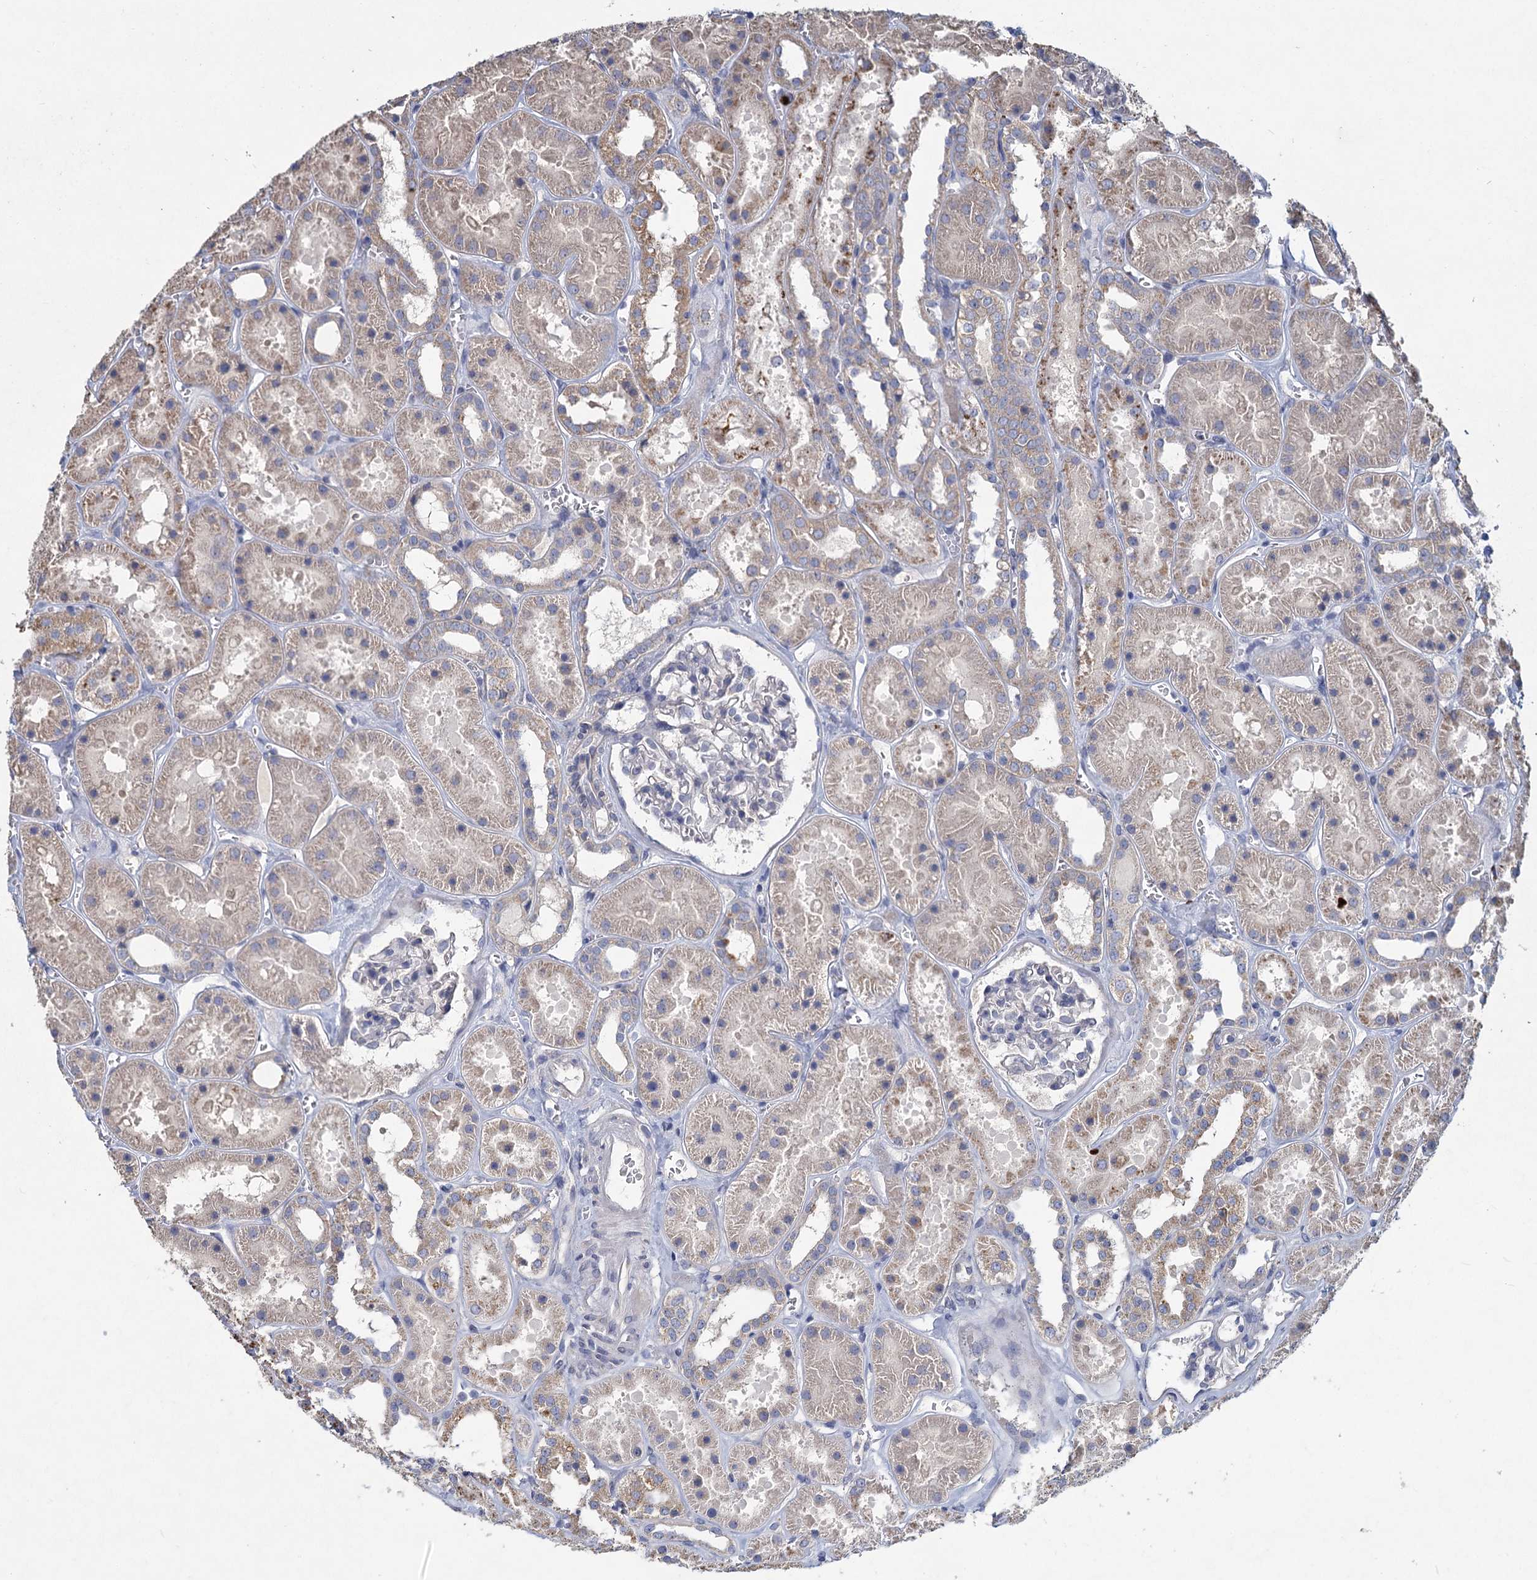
{"staining": {"intensity": "negative", "quantity": "none", "location": "none"}, "tissue": "kidney", "cell_type": "Cells in glomeruli", "image_type": "normal", "snomed": [{"axis": "morphology", "description": "Normal tissue, NOS"}, {"axis": "topography", "description": "Kidney"}], "caption": "A high-resolution histopathology image shows IHC staining of unremarkable kidney, which demonstrates no significant positivity in cells in glomeruli.", "gene": "HES2", "patient": {"sex": "female", "age": 41}}